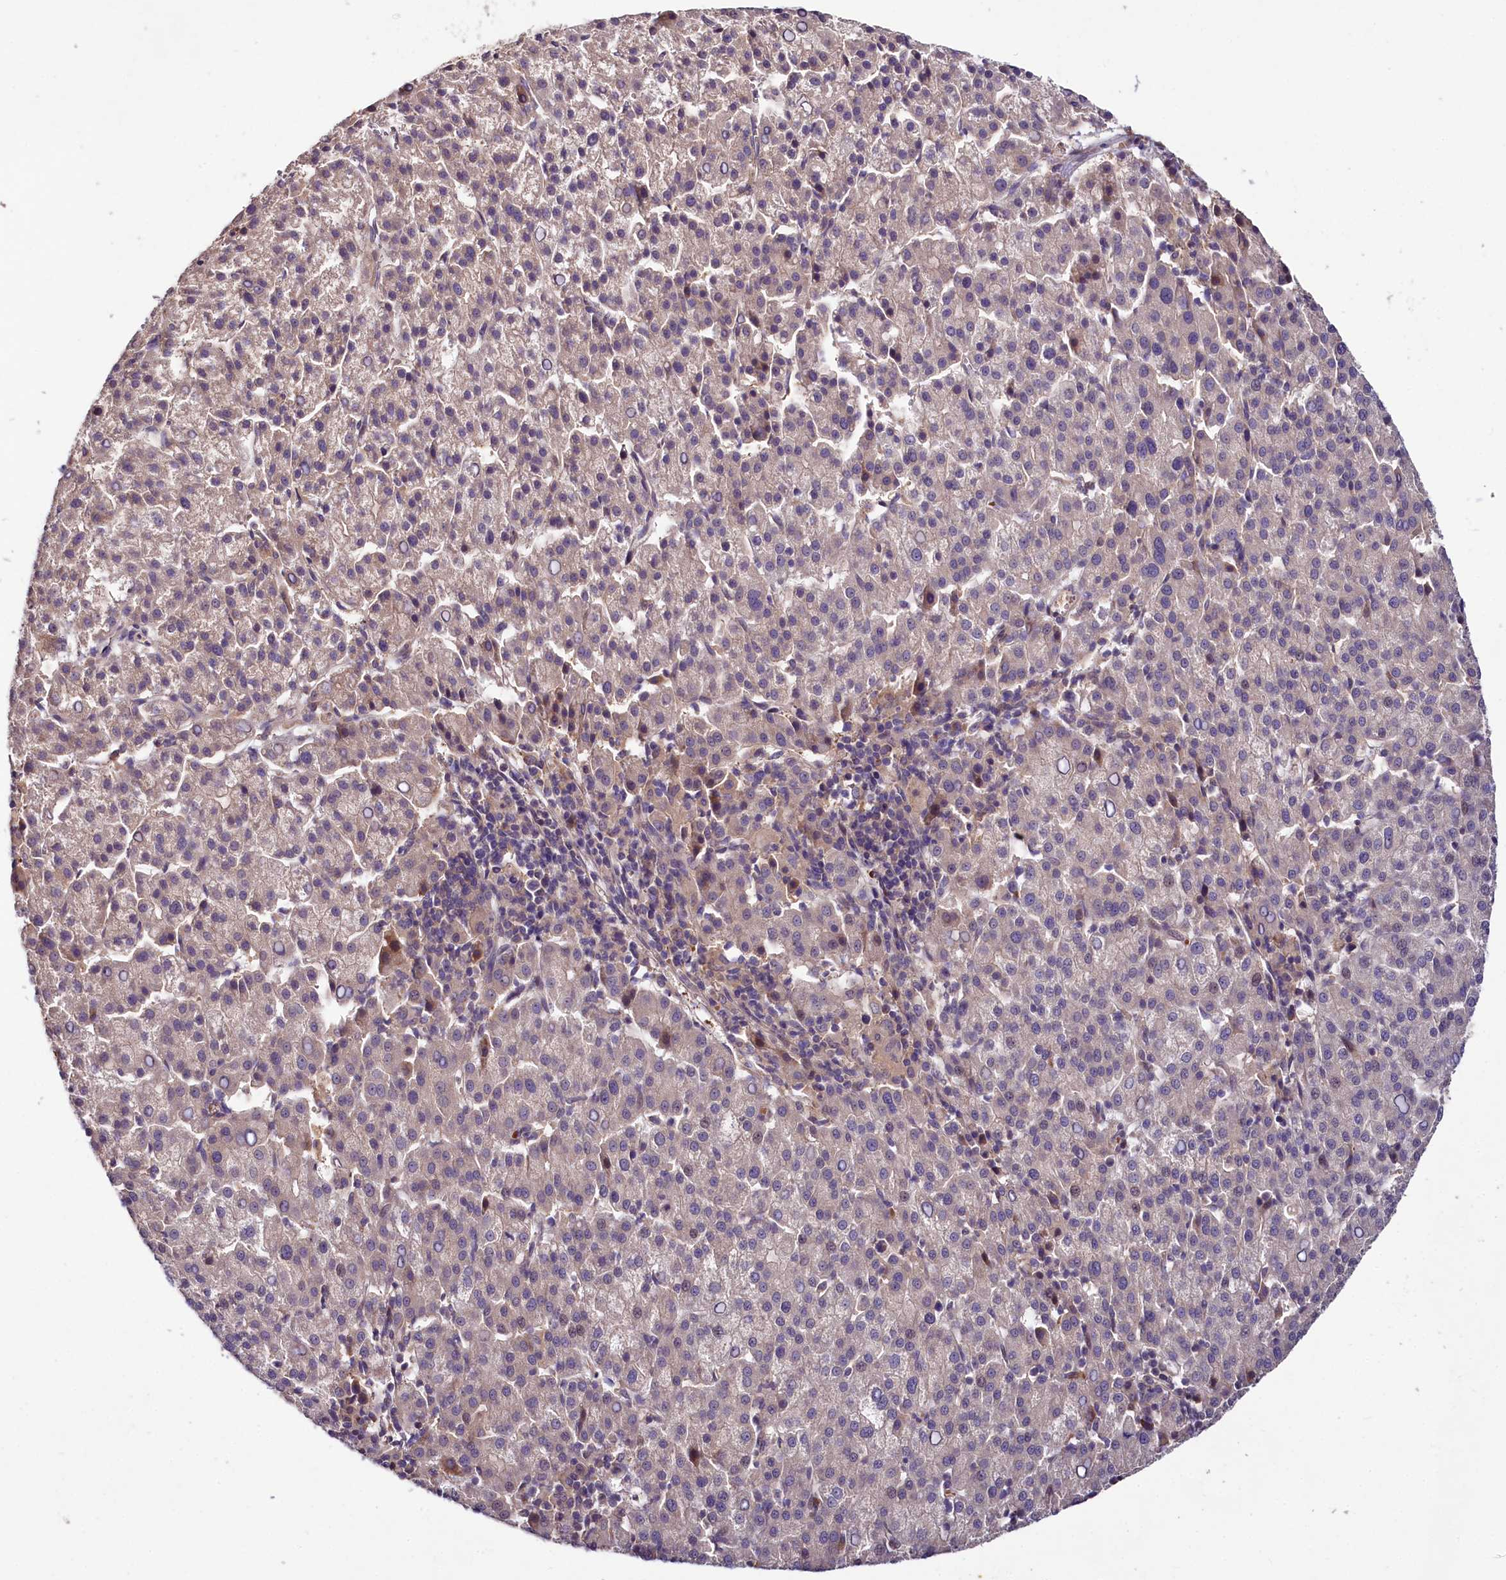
{"staining": {"intensity": "moderate", "quantity": "<25%", "location": "nuclear"}, "tissue": "liver cancer", "cell_type": "Tumor cells", "image_type": "cancer", "snomed": [{"axis": "morphology", "description": "Carcinoma, Hepatocellular, NOS"}, {"axis": "topography", "description": "Liver"}], "caption": "Immunohistochemical staining of liver hepatocellular carcinoma exhibits low levels of moderate nuclear expression in about <25% of tumor cells.", "gene": "N4BP2L1", "patient": {"sex": "female", "age": 58}}